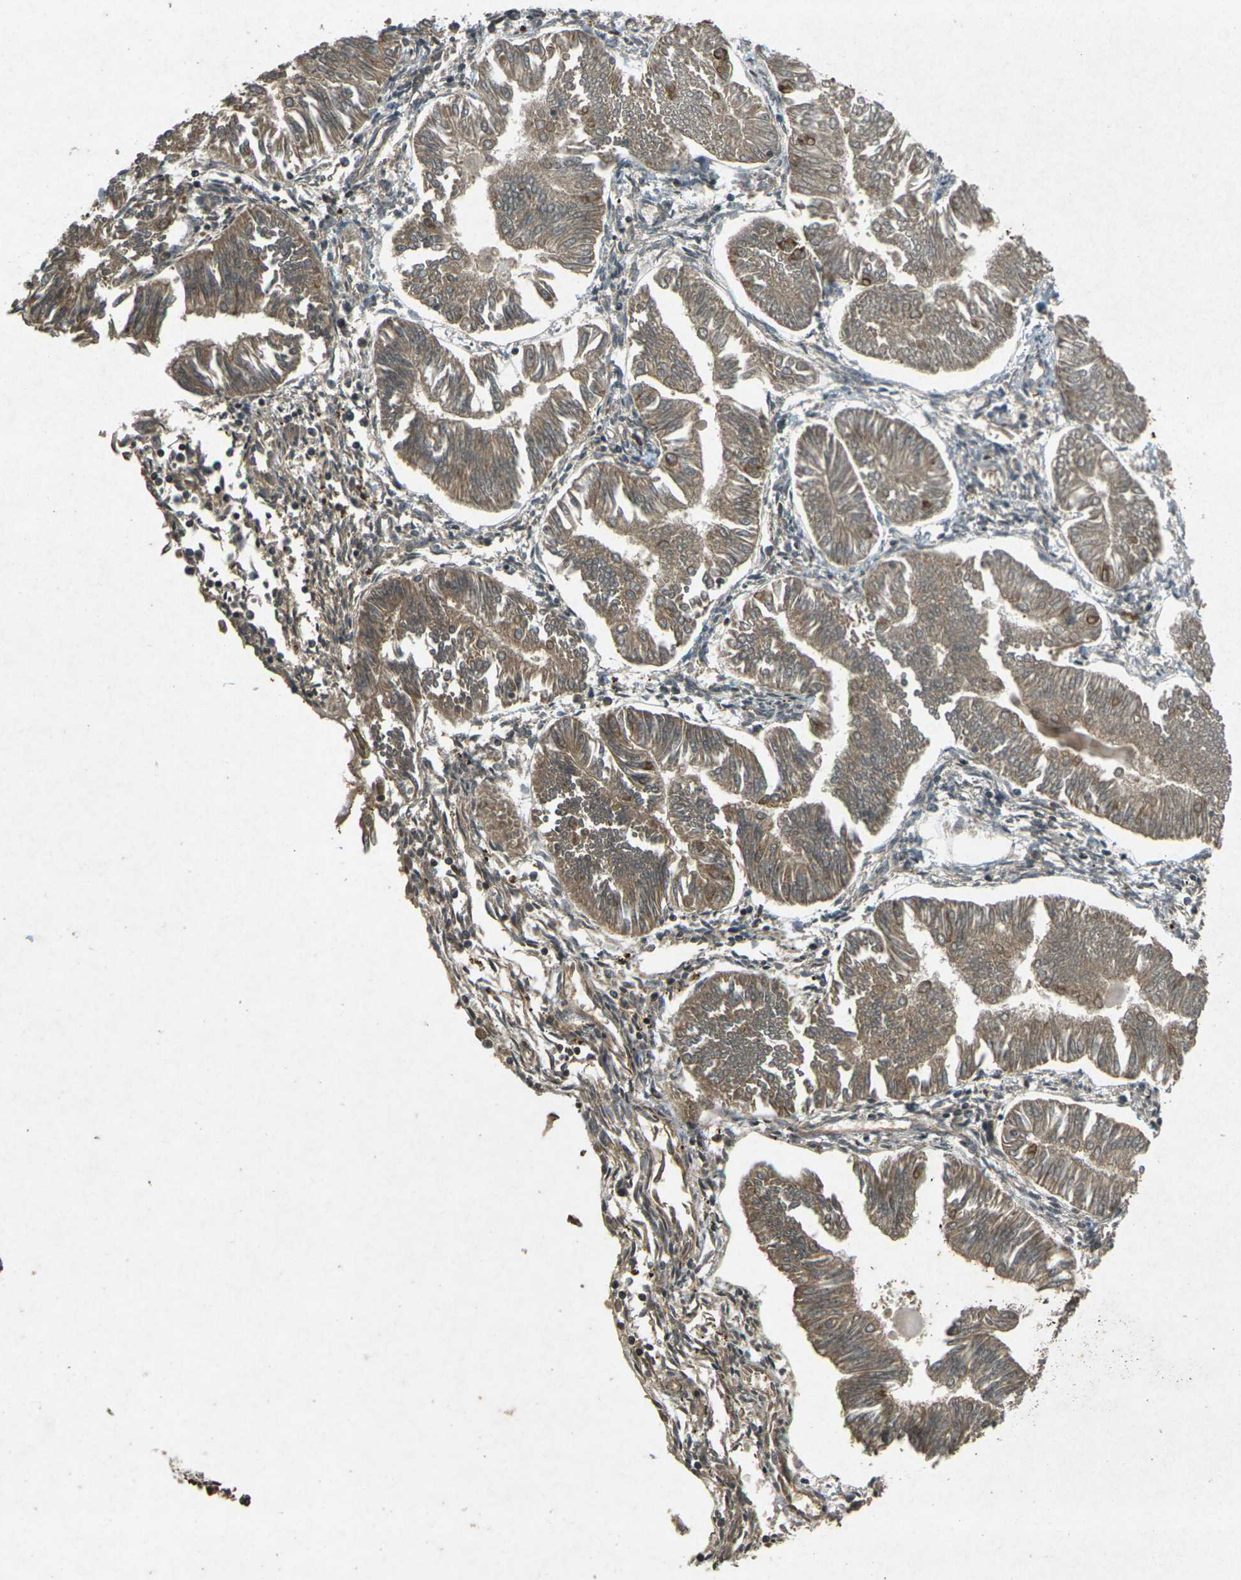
{"staining": {"intensity": "moderate", "quantity": ">75%", "location": "cytoplasmic/membranous"}, "tissue": "endometrial cancer", "cell_type": "Tumor cells", "image_type": "cancer", "snomed": [{"axis": "morphology", "description": "Adenocarcinoma, NOS"}, {"axis": "topography", "description": "Endometrium"}], "caption": "Immunohistochemical staining of human adenocarcinoma (endometrial) shows medium levels of moderate cytoplasmic/membranous positivity in about >75% of tumor cells.", "gene": "TAP1", "patient": {"sex": "female", "age": 53}}